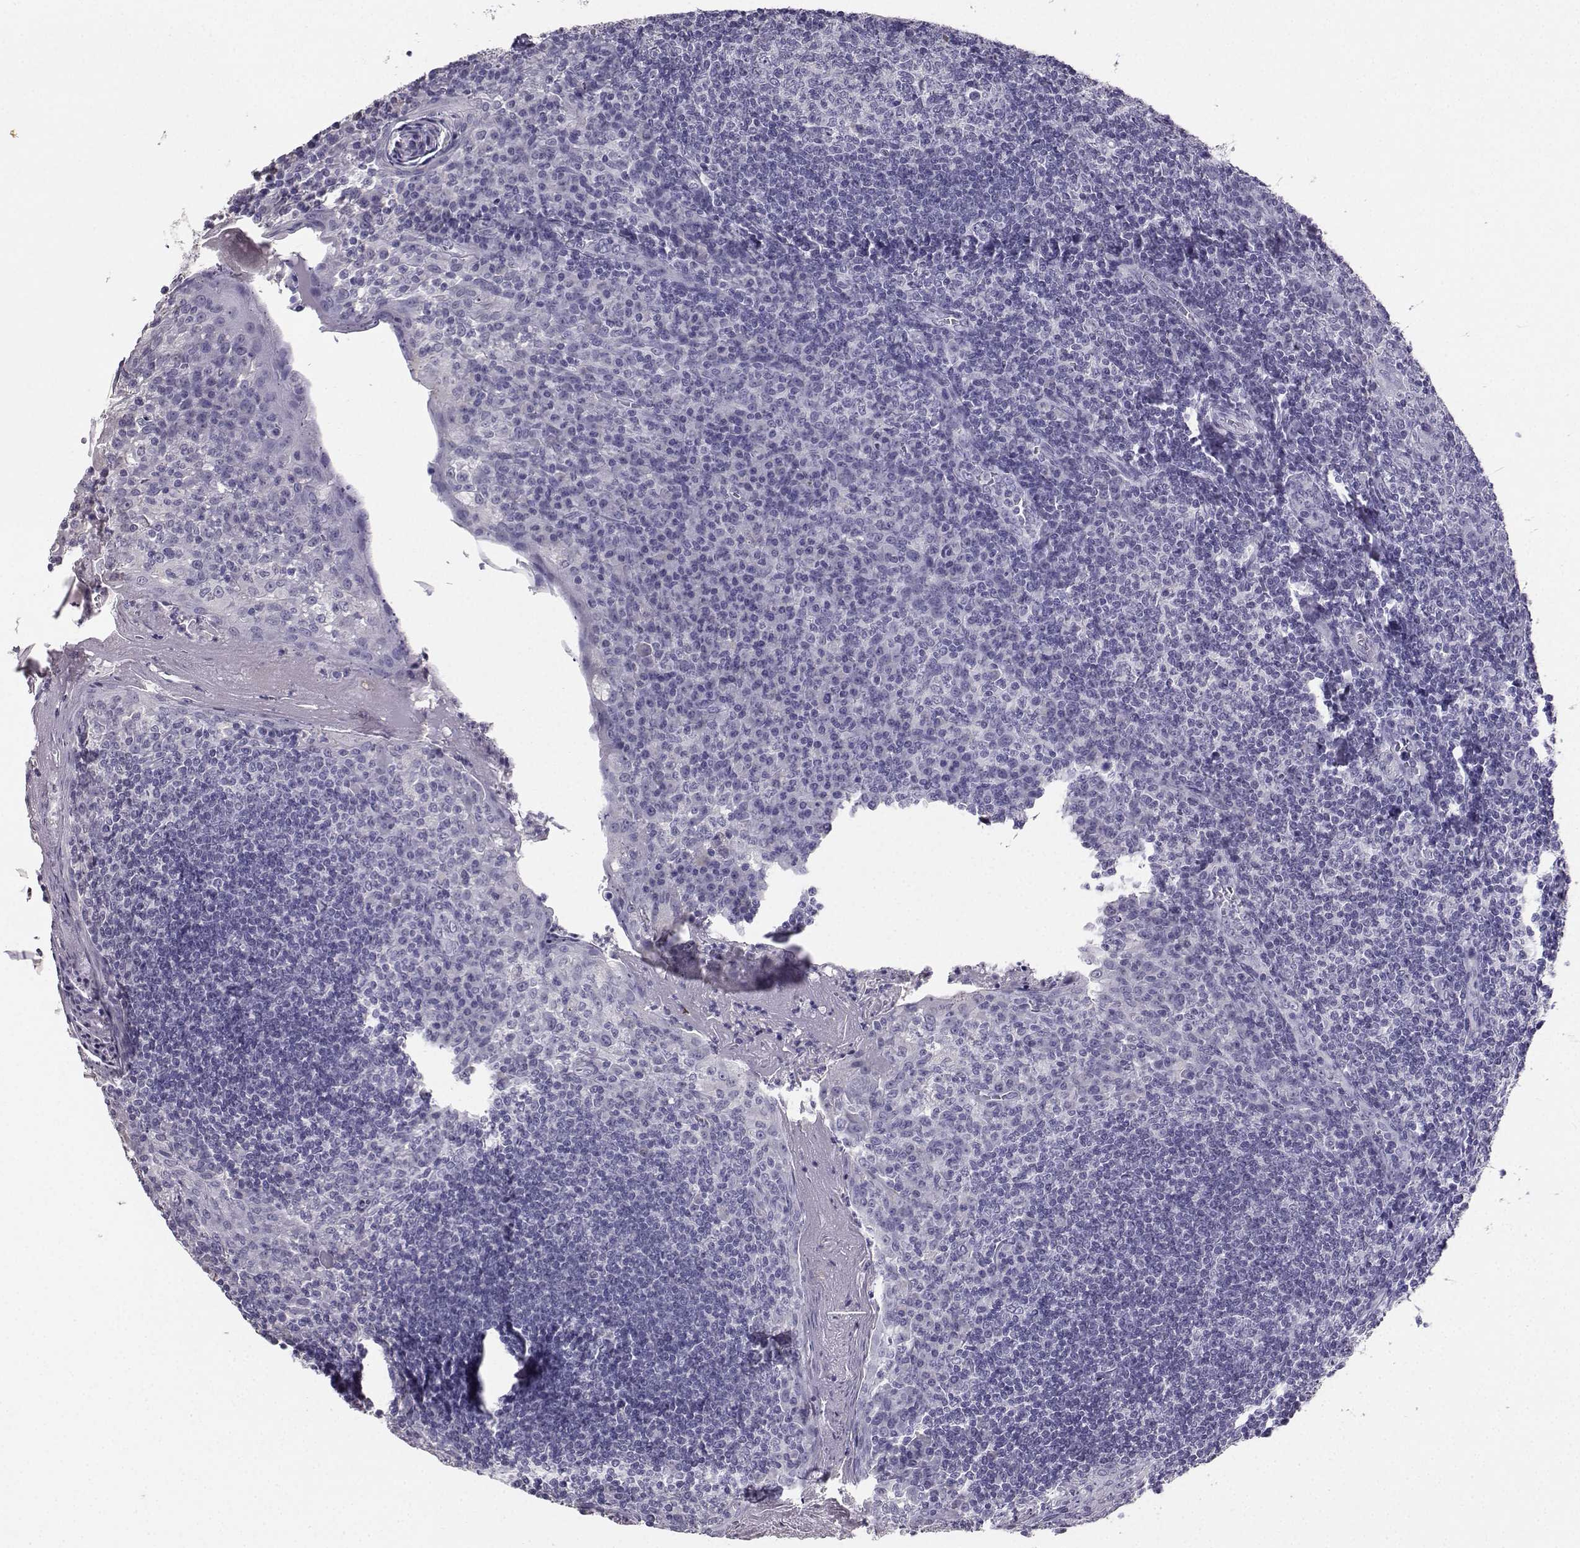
{"staining": {"intensity": "negative", "quantity": "none", "location": "none"}, "tissue": "tonsil", "cell_type": "Germinal center cells", "image_type": "normal", "snomed": [{"axis": "morphology", "description": "Normal tissue, NOS"}, {"axis": "topography", "description": "Tonsil"}], "caption": "The micrograph displays no significant positivity in germinal center cells of tonsil. (Brightfield microscopy of DAB (3,3'-diaminobenzidine) immunohistochemistry (IHC) at high magnification).", "gene": "SPAG11A", "patient": {"sex": "female", "age": 13}}